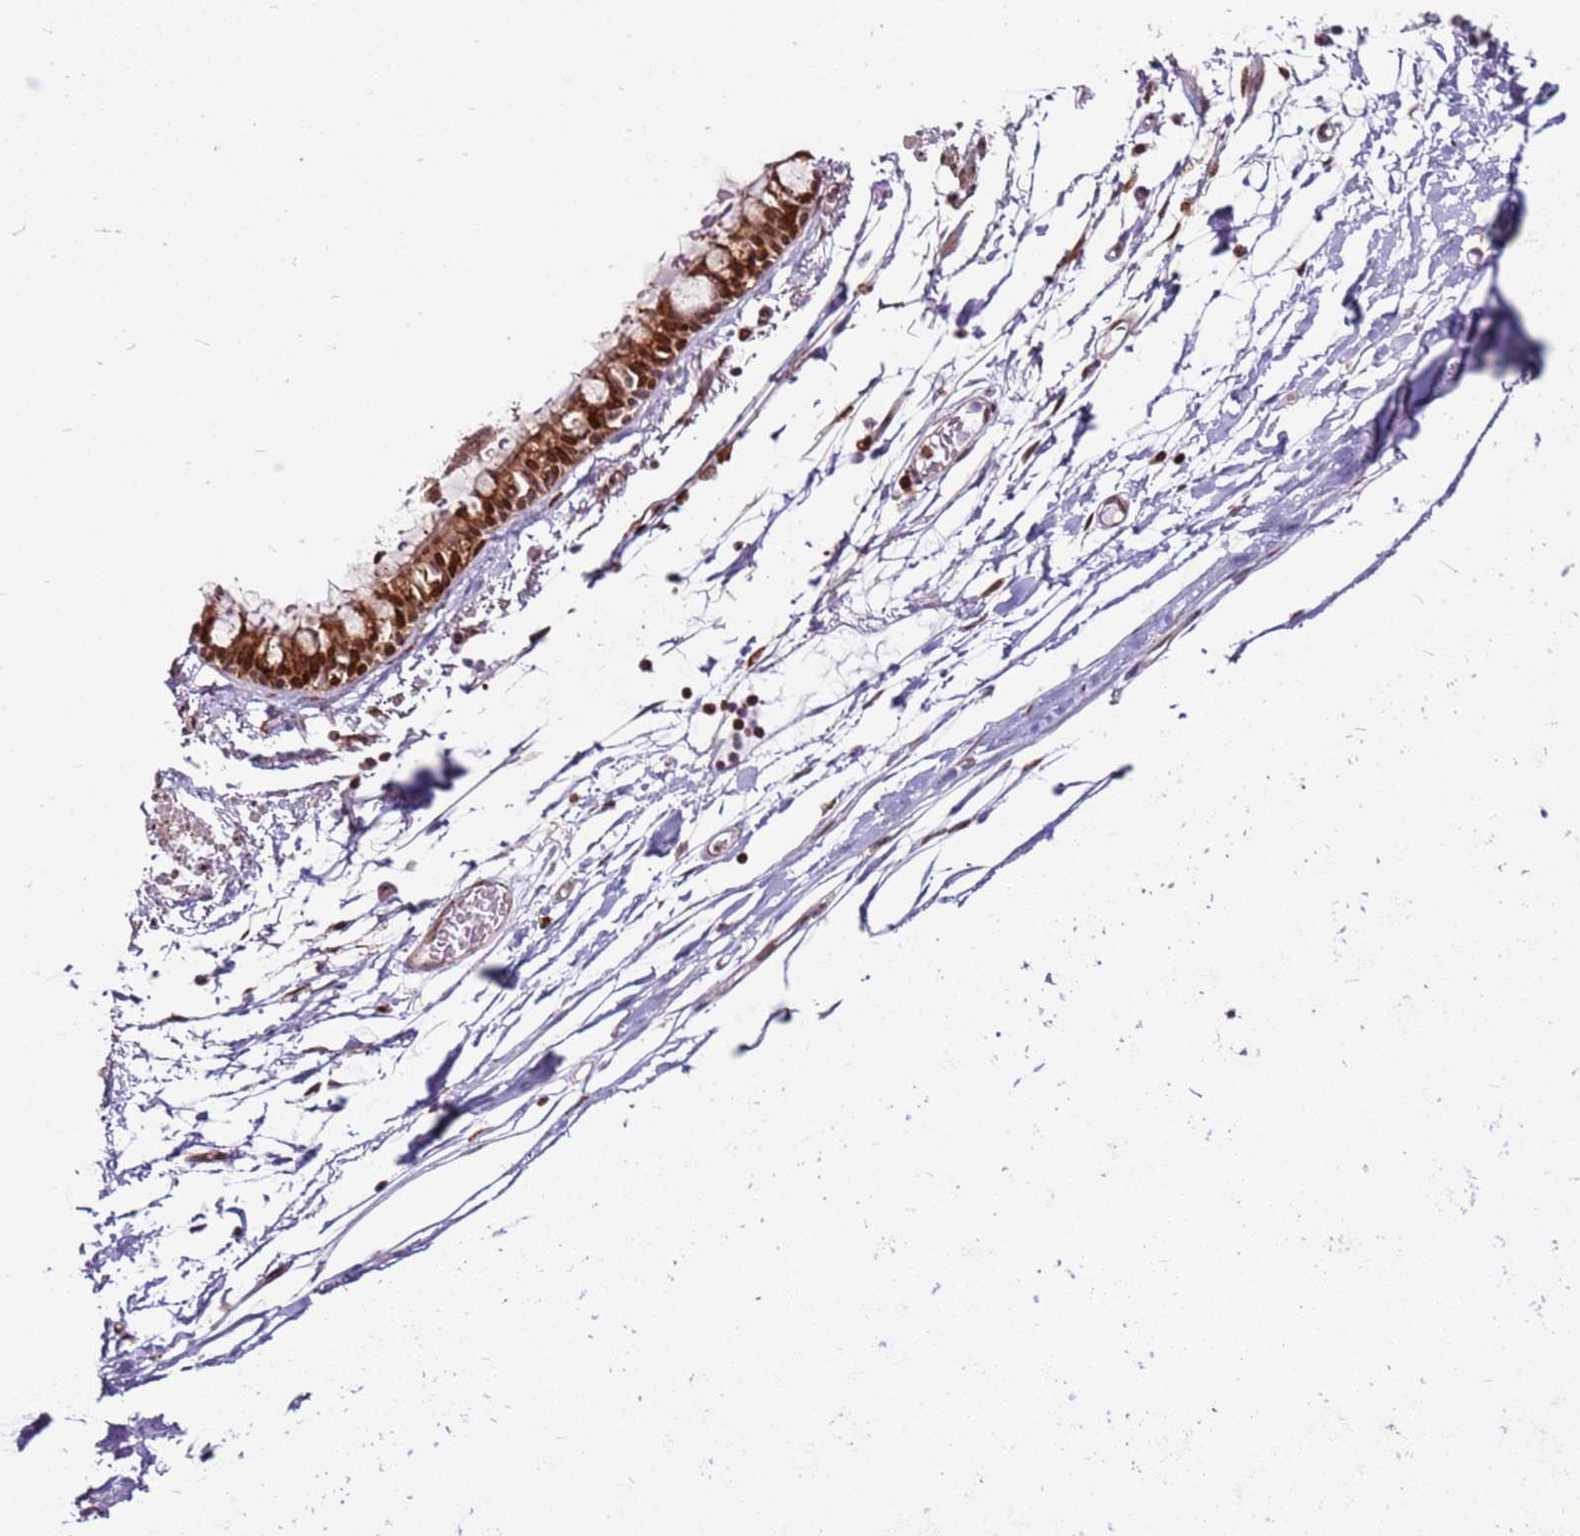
{"staining": {"intensity": "moderate", "quantity": ">75%", "location": "cytoplasmic/membranous,nuclear"}, "tissue": "bronchus", "cell_type": "Respiratory epithelial cells", "image_type": "normal", "snomed": [{"axis": "morphology", "description": "Normal tissue, NOS"}, {"axis": "topography", "description": "Cartilage tissue"}], "caption": "Immunohistochemical staining of benign bronchus demonstrates moderate cytoplasmic/membranous,nuclear protein expression in approximately >75% of respiratory epithelial cells.", "gene": "PCTP", "patient": {"sex": "male", "age": 63}}